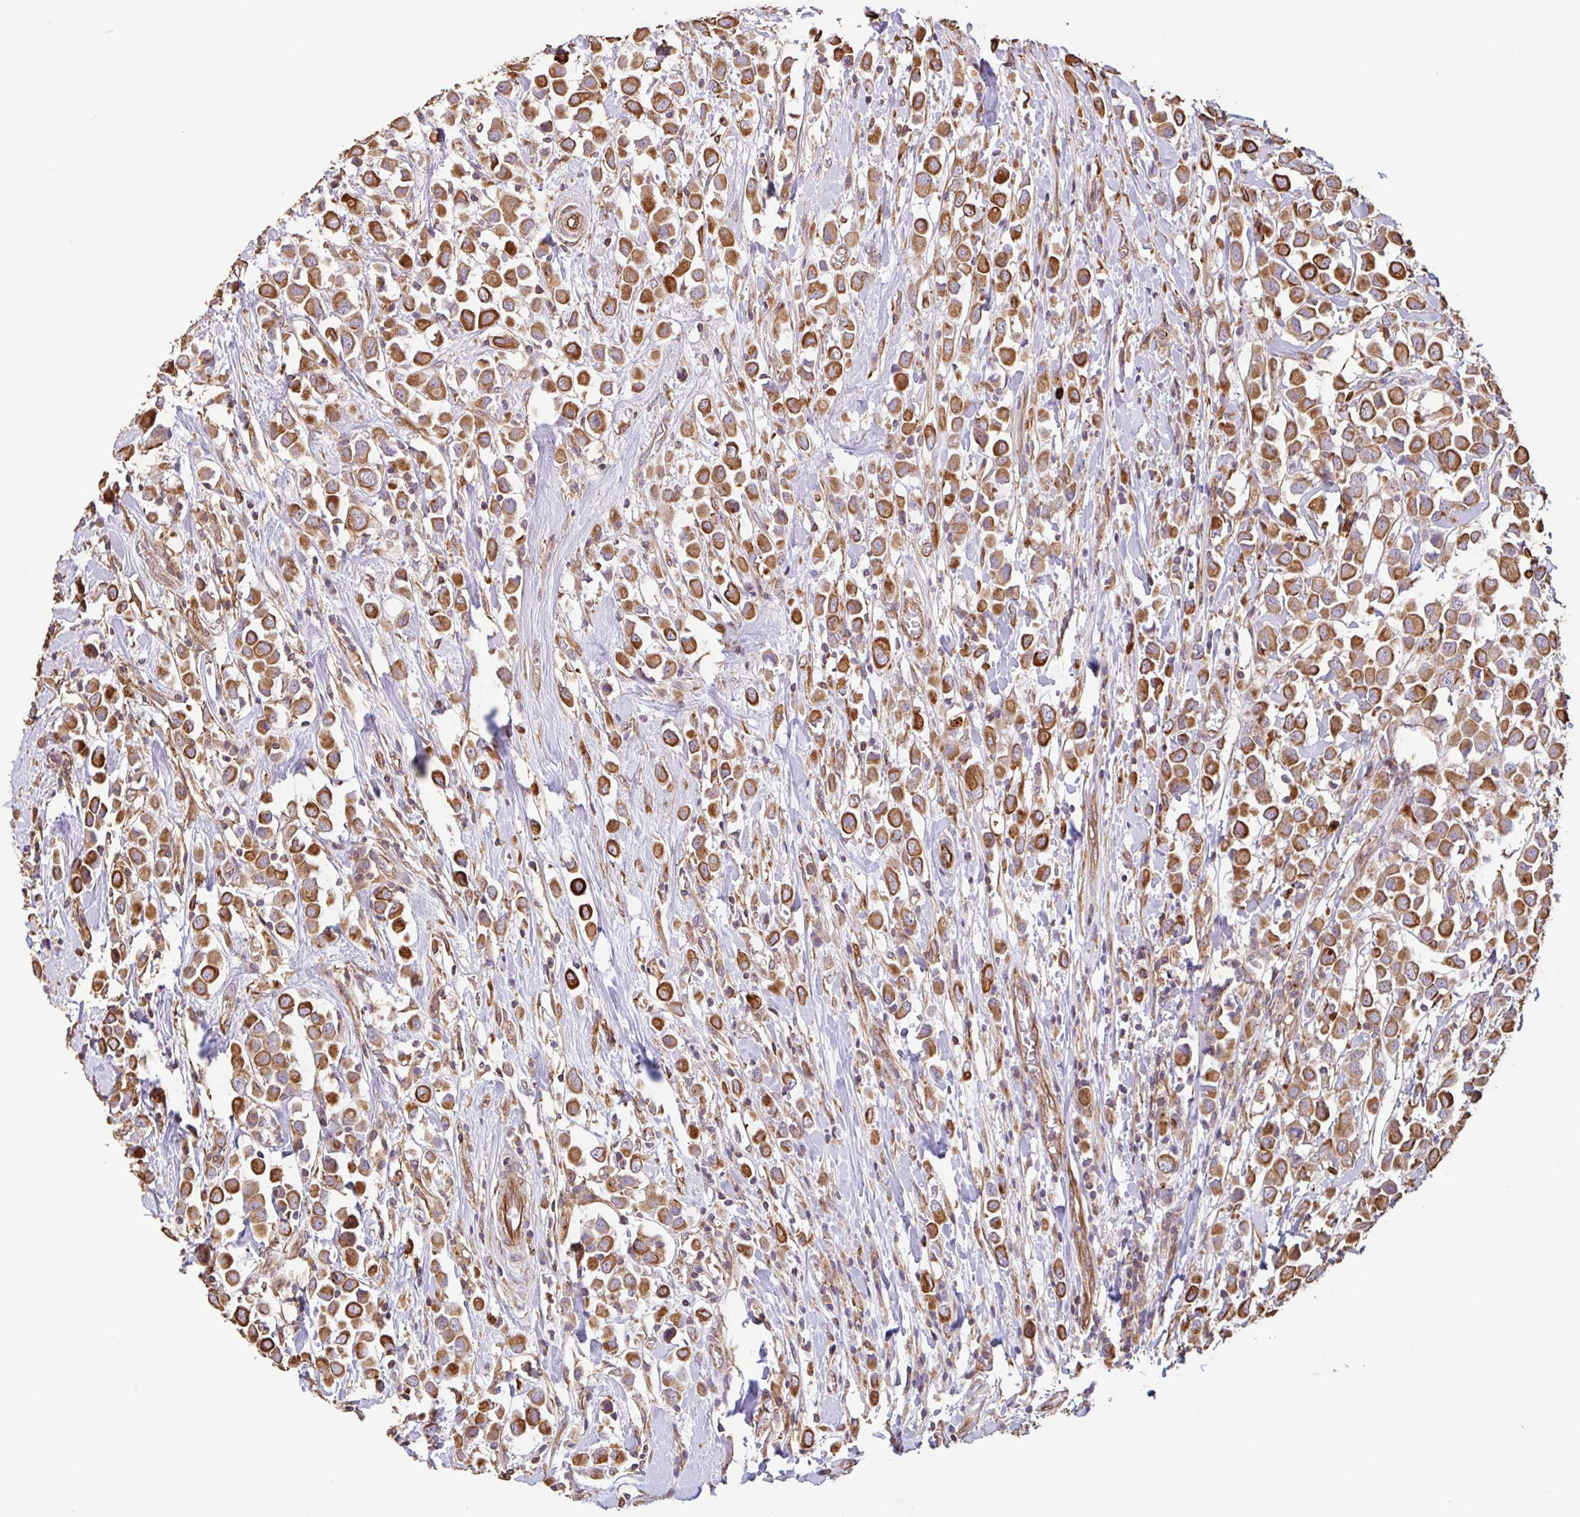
{"staining": {"intensity": "moderate", "quantity": ">75%", "location": "cytoplasmic/membranous"}, "tissue": "breast cancer", "cell_type": "Tumor cells", "image_type": "cancer", "snomed": [{"axis": "morphology", "description": "Duct carcinoma"}, {"axis": "topography", "description": "Breast"}], "caption": "Breast cancer (infiltrating ductal carcinoma) stained with a brown dye reveals moderate cytoplasmic/membranous positive positivity in about >75% of tumor cells.", "gene": "ZNF790", "patient": {"sex": "female", "age": 61}}